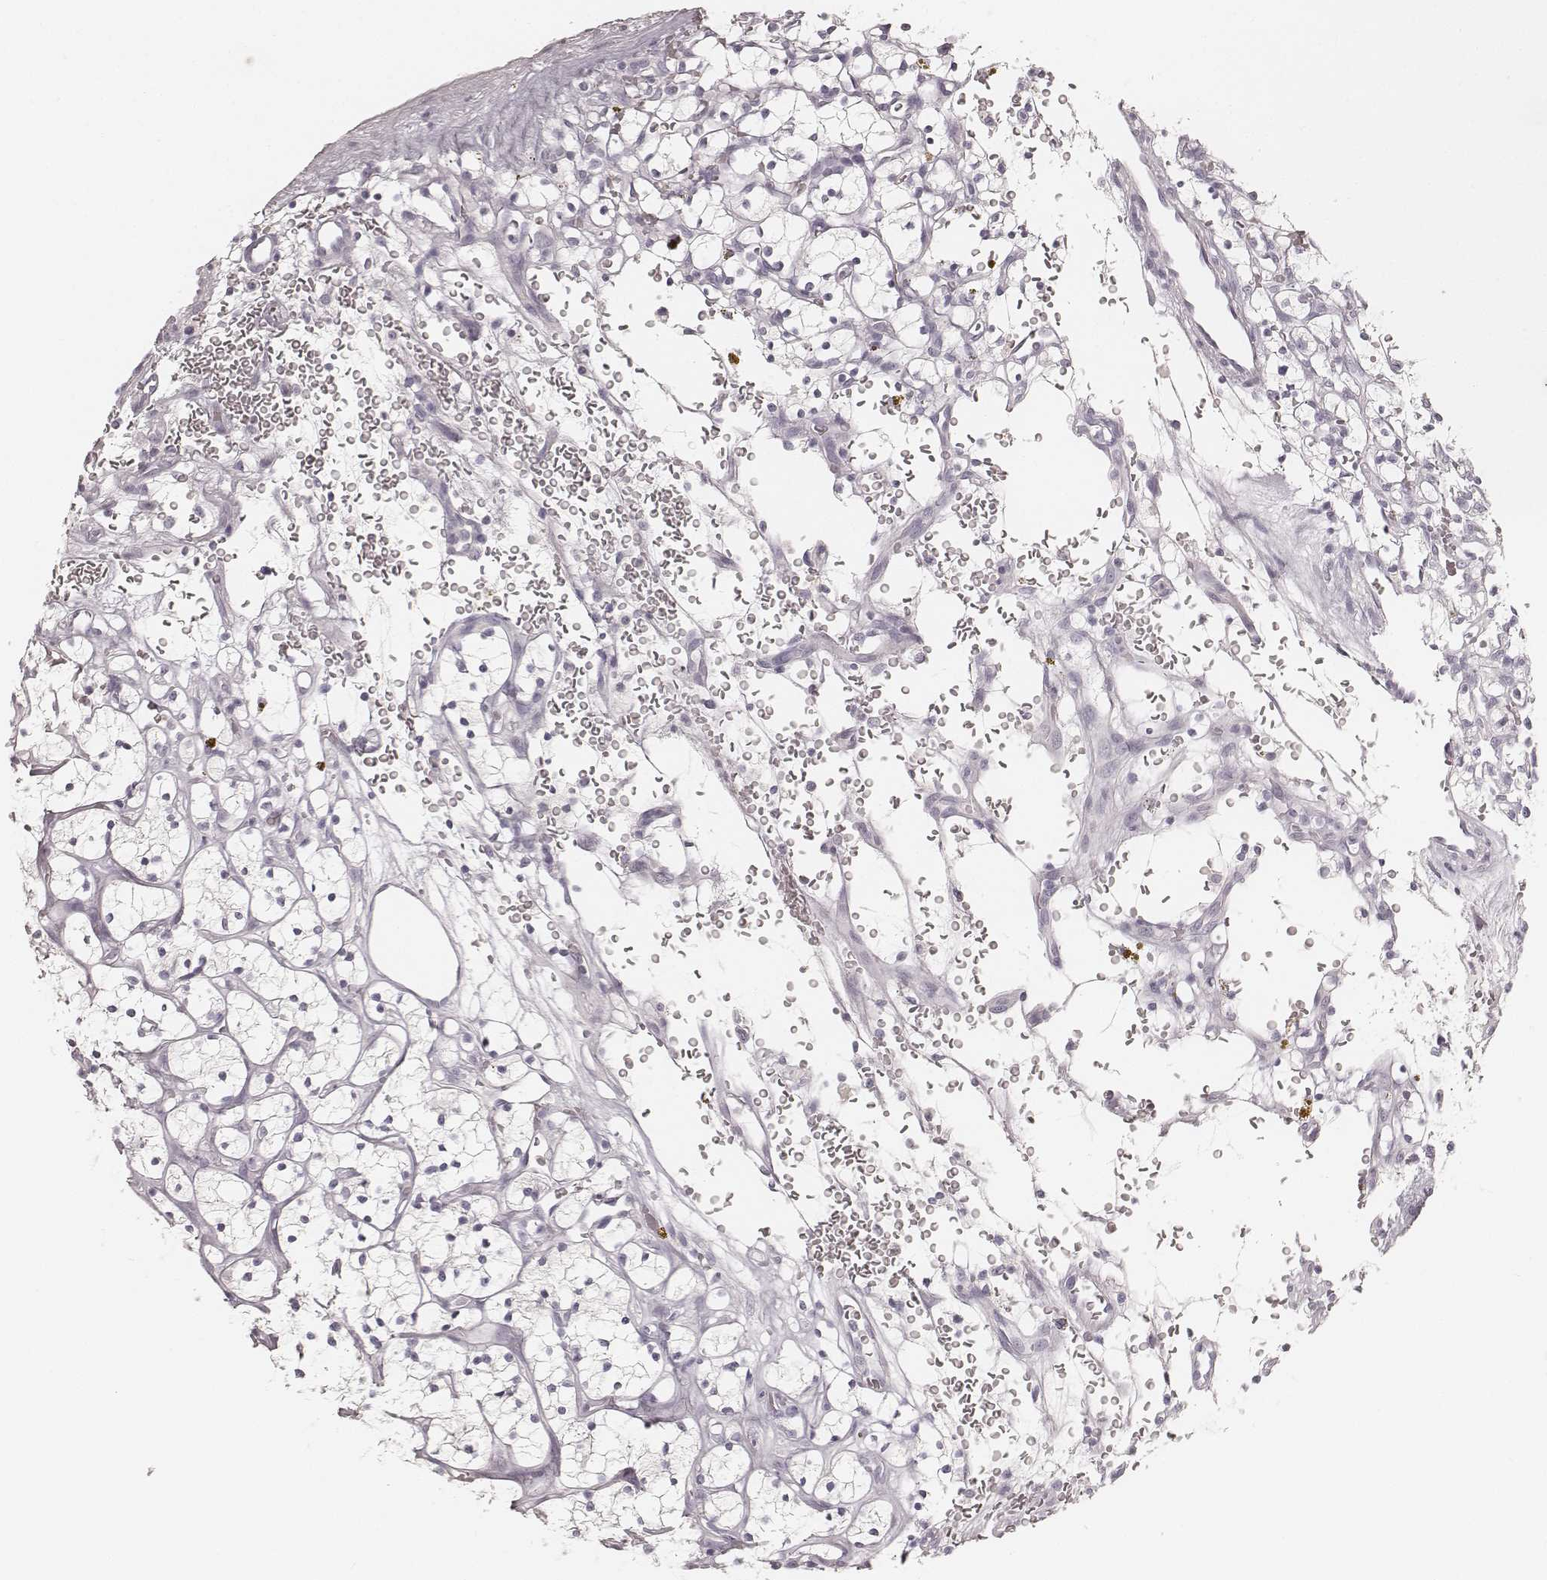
{"staining": {"intensity": "negative", "quantity": "none", "location": "none"}, "tissue": "renal cancer", "cell_type": "Tumor cells", "image_type": "cancer", "snomed": [{"axis": "morphology", "description": "Adenocarcinoma, NOS"}, {"axis": "topography", "description": "Kidney"}], "caption": "An immunohistochemistry (IHC) histopathology image of renal cancer is shown. There is no staining in tumor cells of renal cancer. (Stains: DAB immunohistochemistry with hematoxylin counter stain, Microscopy: brightfield microscopy at high magnification).", "gene": "KRT26", "patient": {"sex": "female", "age": 64}}